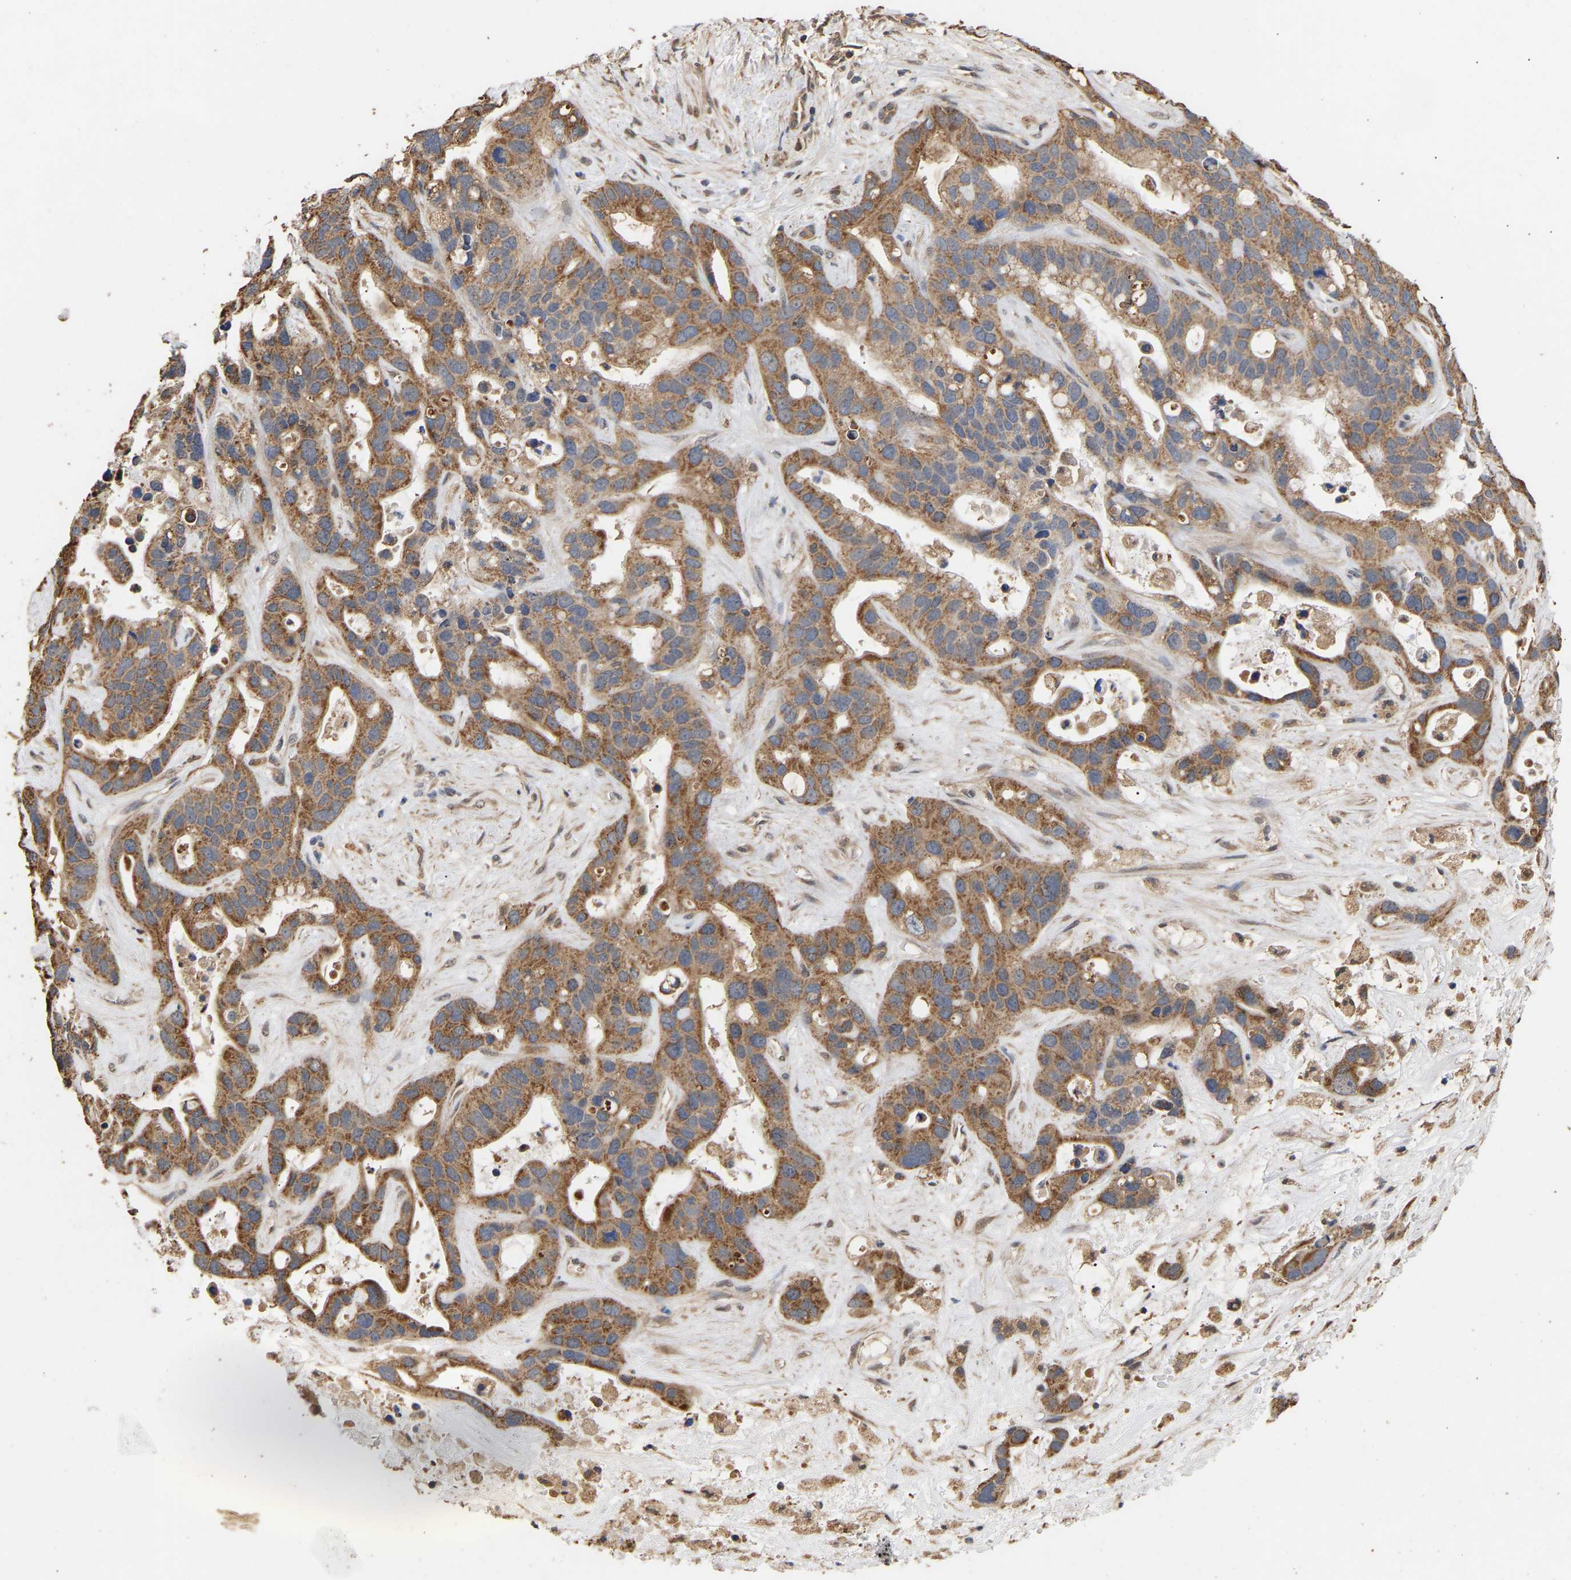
{"staining": {"intensity": "moderate", "quantity": ">75%", "location": "cytoplasmic/membranous"}, "tissue": "liver cancer", "cell_type": "Tumor cells", "image_type": "cancer", "snomed": [{"axis": "morphology", "description": "Cholangiocarcinoma"}, {"axis": "topography", "description": "Liver"}], "caption": "High-power microscopy captured an immunohistochemistry (IHC) photomicrograph of cholangiocarcinoma (liver), revealing moderate cytoplasmic/membranous positivity in approximately >75% of tumor cells.", "gene": "ZNF26", "patient": {"sex": "female", "age": 65}}